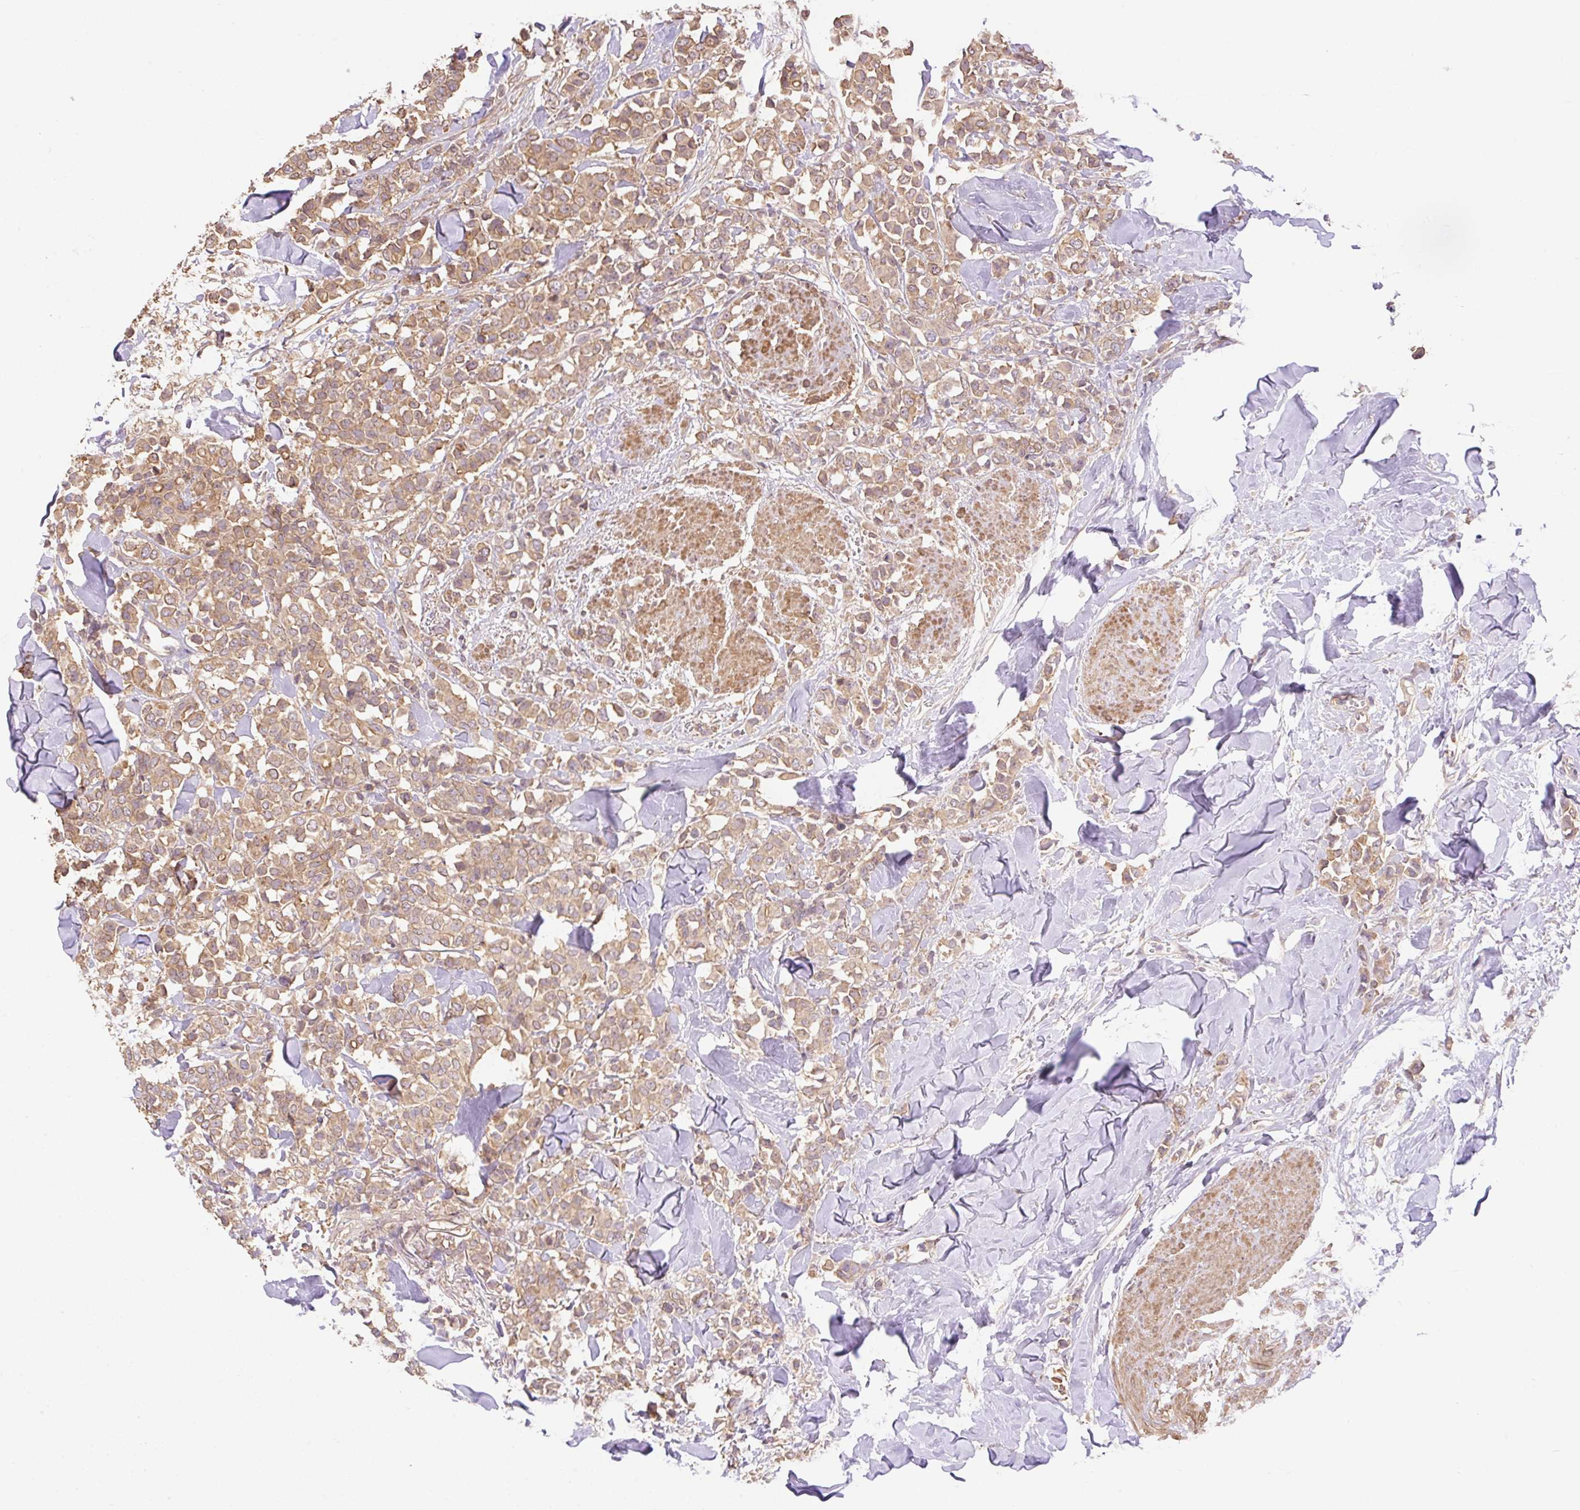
{"staining": {"intensity": "moderate", "quantity": ">75%", "location": "cytoplasmic/membranous"}, "tissue": "breast cancer", "cell_type": "Tumor cells", "image_type": "cancer", "snomed": [{"axis": "morphology", "description": "Lobular carcinoma"}, {"axis": "topography", "description": "Breast"}], "caption": "This histopathology image reveals breast cancer (lobular carcinoma) stained with immunohistochemistry to label a protein in brown. The cytoplasmic/membranous of tumor cells show moderate positivity for the protein. Nuclei are counter-stained blue.", "gene": "COX8A", "patient": {"sex": "female", "age": 91}}